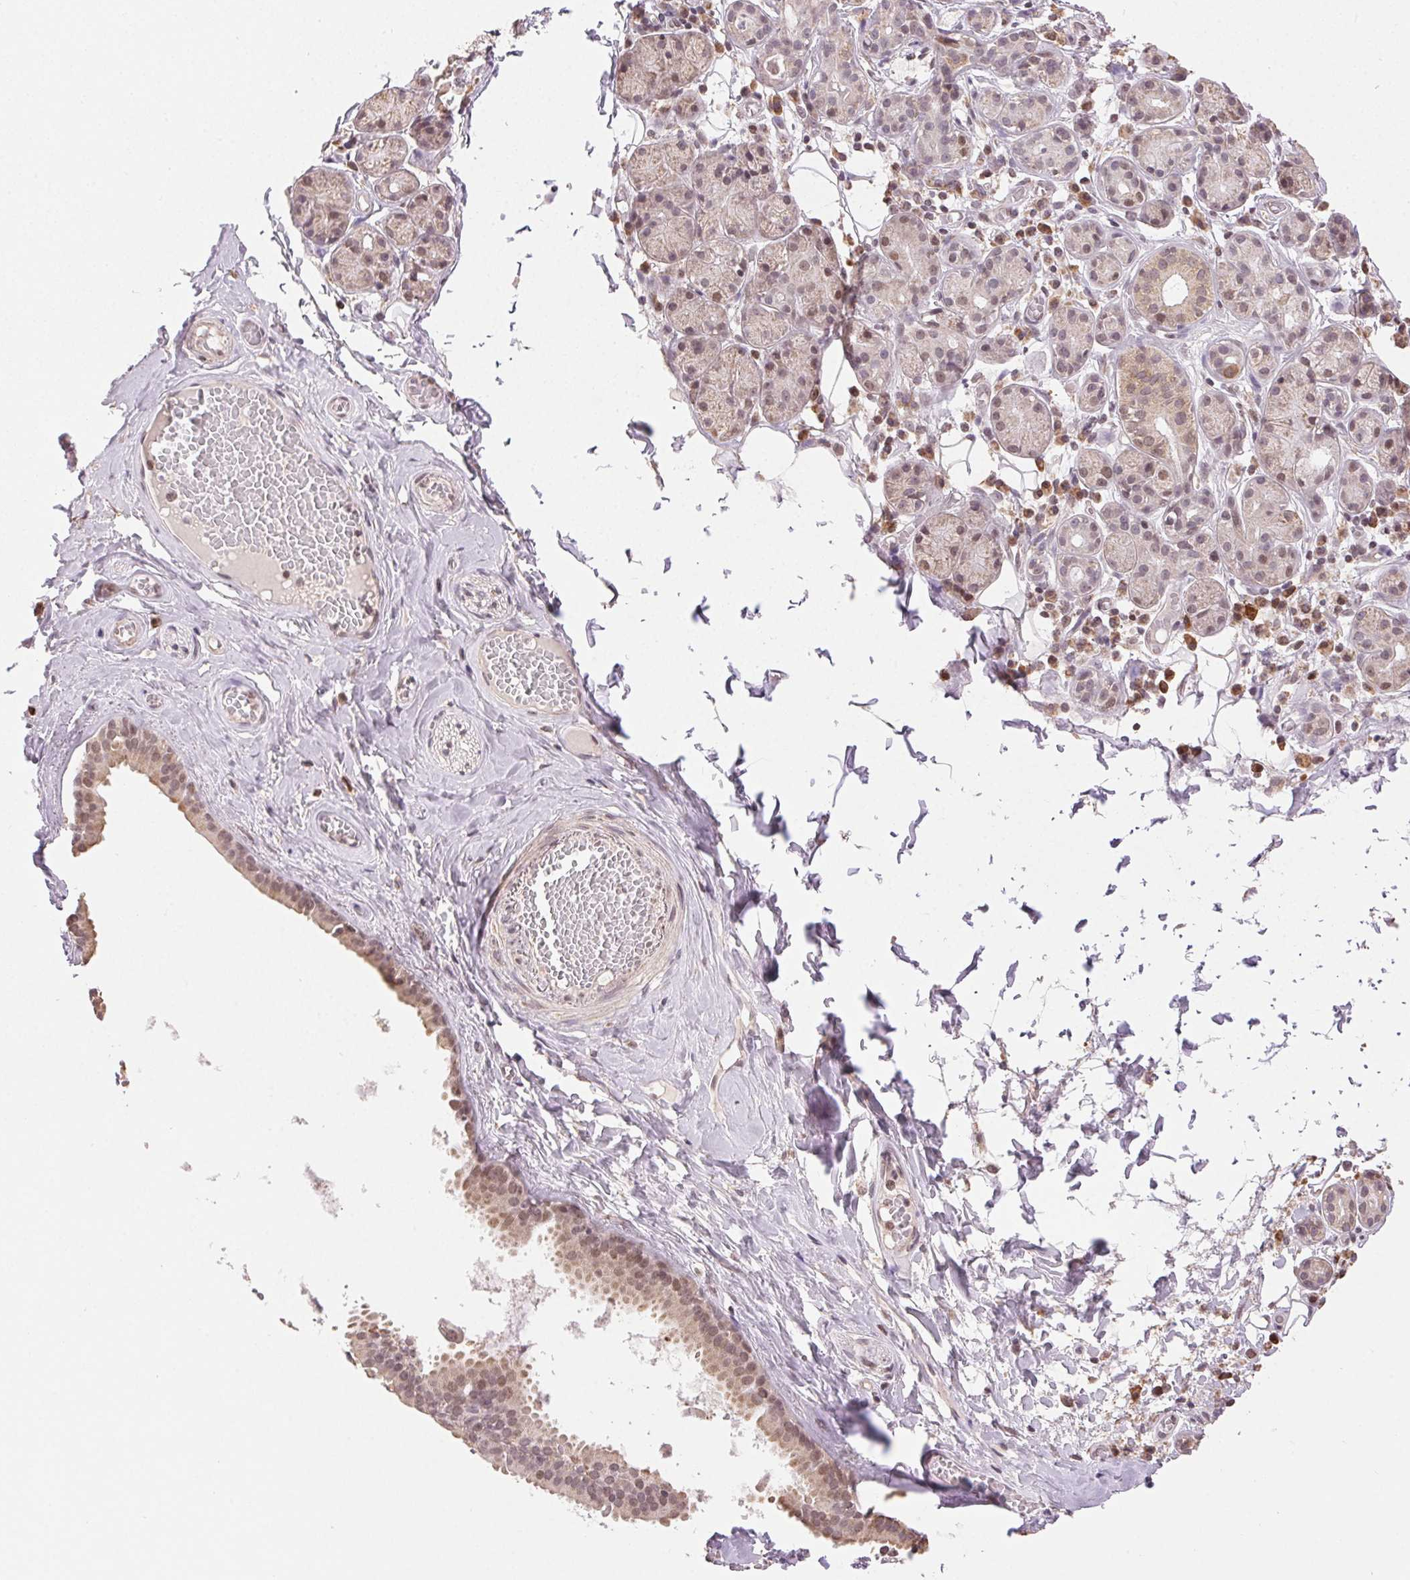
{"staining": {"intensity": "weak", "quantity": ">75%", "location": "cytoplasmic/membranous,nuclear"}, "tissue": "salivary gland", "cell_type": "Glandular cells", "image_type": "normal", "snomed": [{"axis": "morphology", "description": "Normal tissue, NOS"}, {"axis": "topography", "description": "Salivary gland"}, {"axis": "topography", "description": "Peripheral nerve tissue"}], "caption": "IHC of unremarkable salivary gland shows low levels of weak cytoplasmic/membranous,nuclear positivity in approximately >75% of glandular cells. (DAB (3,3'-diaminobenzidine) = brown stain, brightfield microscopy at high magnification).", "gene": "PIWIL4", "patient": {"sex": "male", "age": 71}}